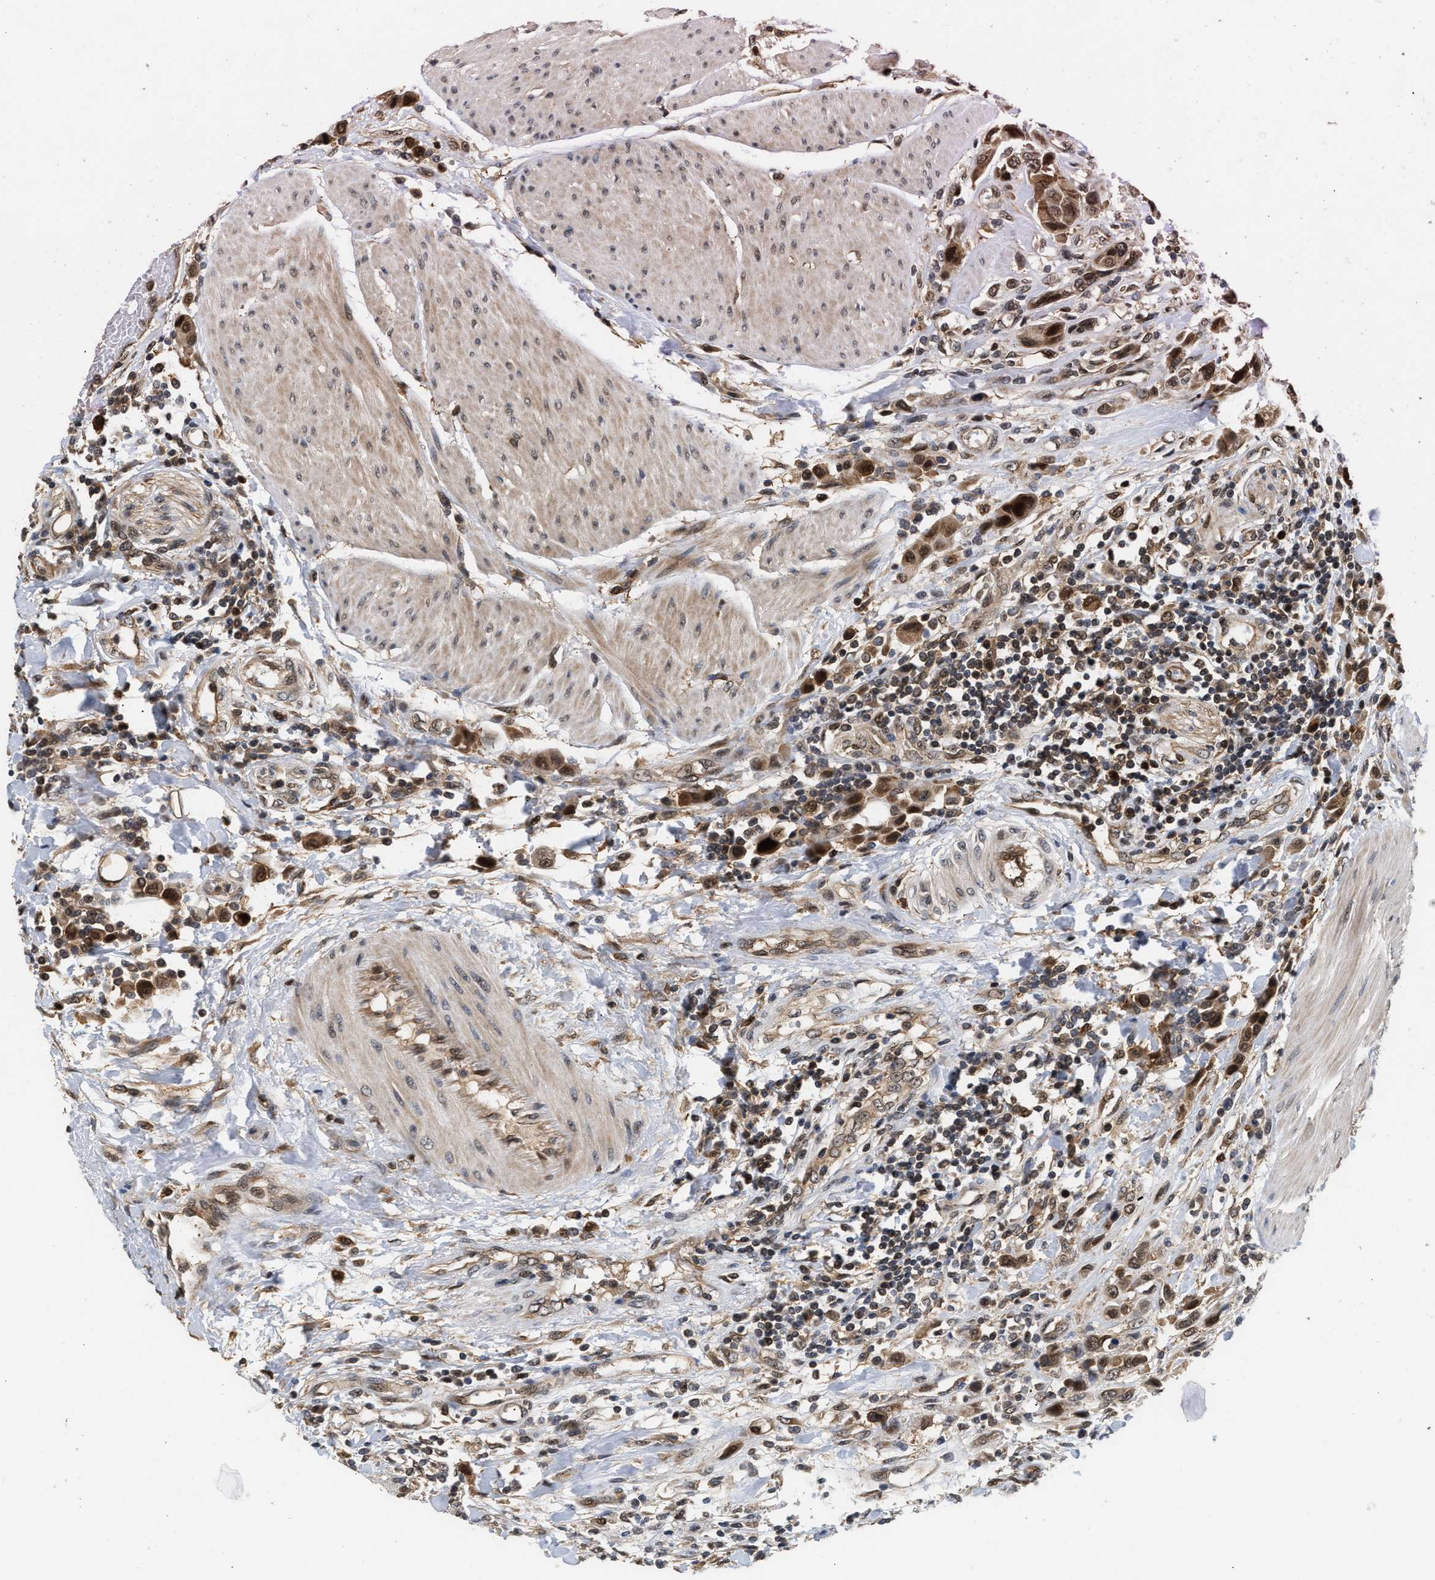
{"staining": {"intensity": "strong", "quantity": ">75%", "location": "cytoplasmic/membranous,nuclear"}, "tissue": "urothelial cancer", "cell_type": "Tumor cells", "image_type": "cancer", "snomed": [{"axis": "morphology", "description": "Urothelial carcinoma, High grade"}, {"axis": "topography", "description": "Urinary bladder"}], "caption": "Brown immunohistochemical staining in human urothelial cancer shows strong cytoplasmic/membranous and nuclear expression in about >75% of tumor cells.", "gene": "ABHD5", "patient": {"sex": "male", "age": 50}}